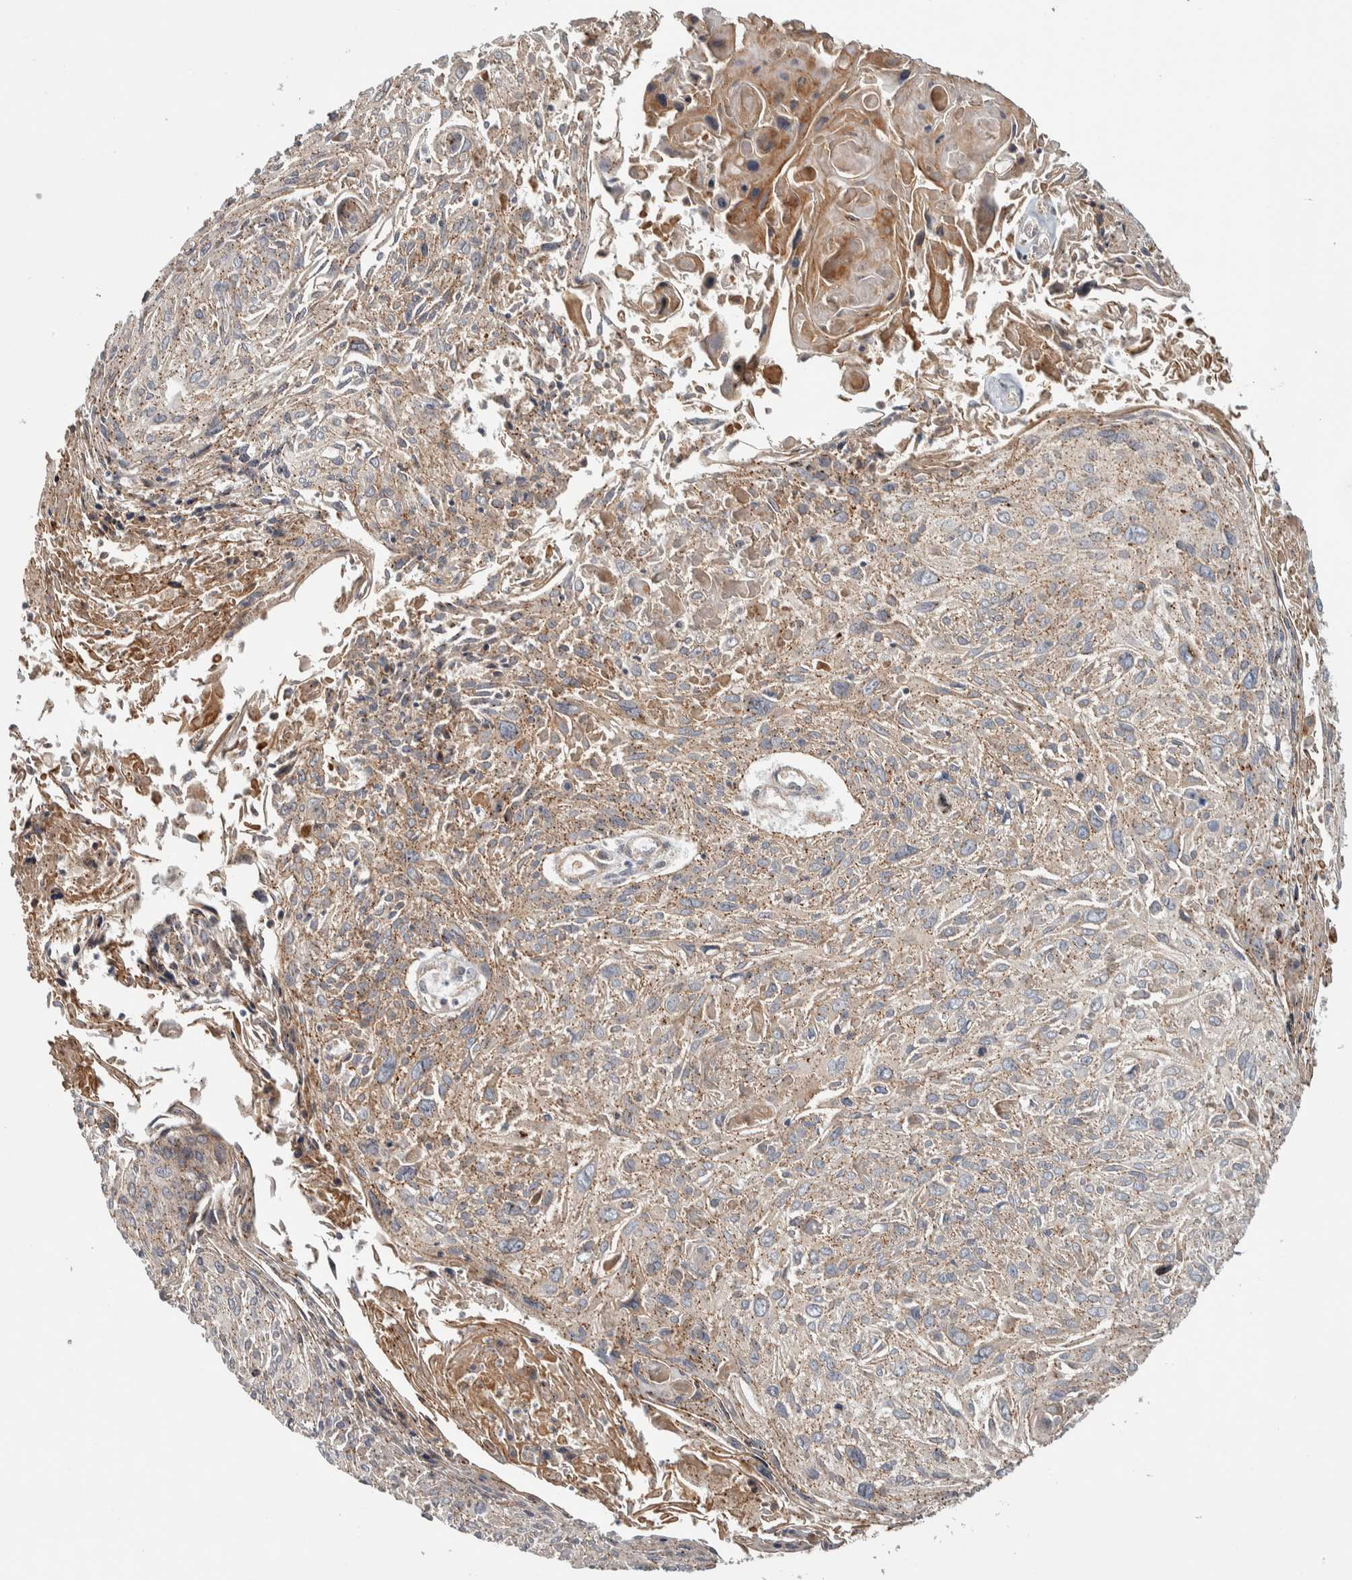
{"staining": {"intensity": "weak", "quantity": ">75%", "location": "cytoplasmic/membranous"}, "tissue": "cervical cancer", "cell_type": "Tumor cells", "image_type": "cancer", "snomed": [{"axis": "morphology", "description": "Squamous cell carcinoma, NOS"}, {"axis": "topography", "description": "Cervix"}], "caption": "A high-resolution histopathology image shows IHC staining of cervical cancer (squamous cell carcinoma), which reveals weak cytoplasmic/membranous staining in about >75% of tumor cells.", "gene": "TBC1D31", "patient": {"sex": "female", "age": 51}}